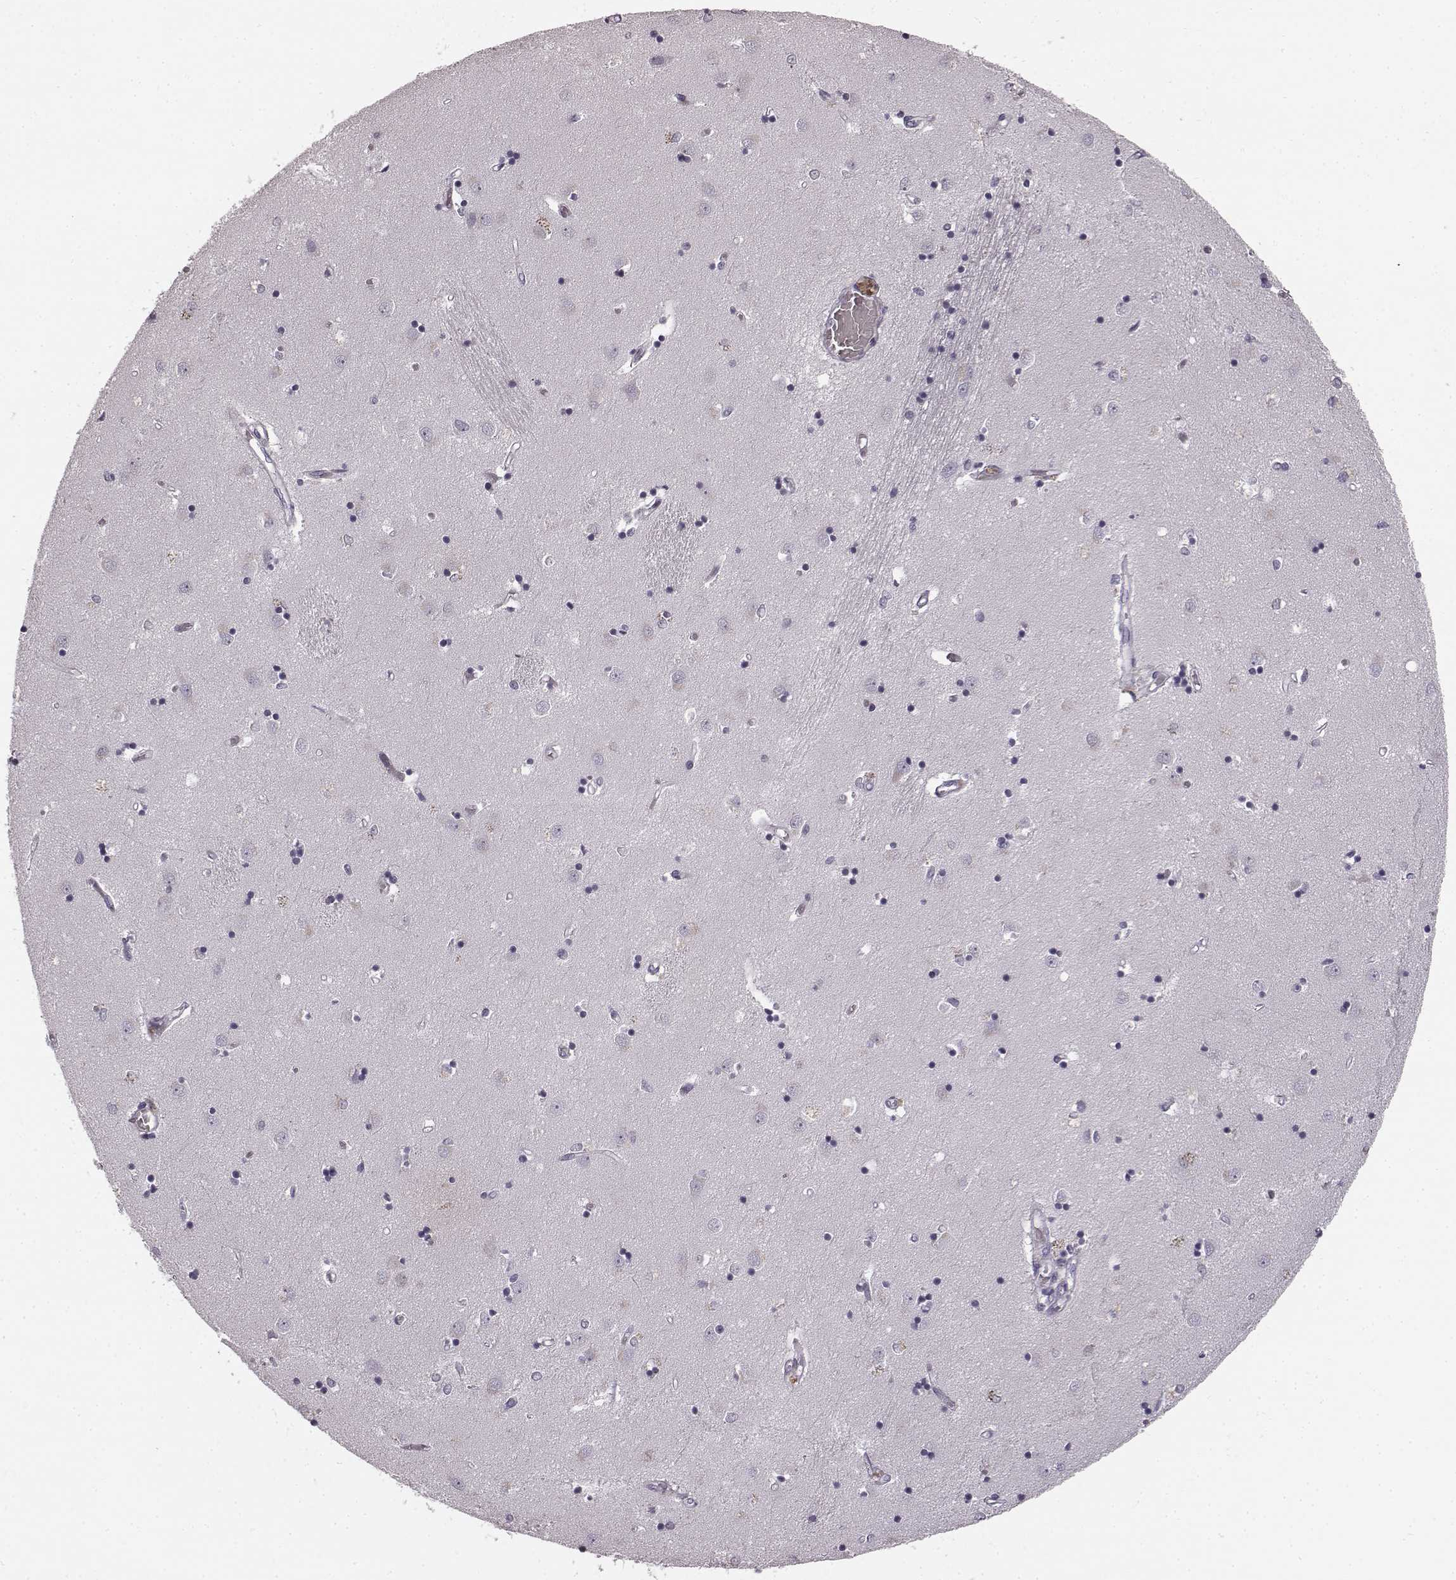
{"staining": {"intensity": "negative", "quantity": "none", "location": "none"}, "tissue": "caudate", "cell_type": "Glial cells", "image_type": "normal", "snomed": [{"axis": "morphology", "description": "Normal tissue, NOS"}, {"axis": "topography", "description": "Lateral ventricle wall"}], "caption": "Protein analysis of unremarkable caudate demonstrates no significant positivity in glial cells.", "gene": "TMPRSS15", "patient": {"sex": "male", "age": 54}}